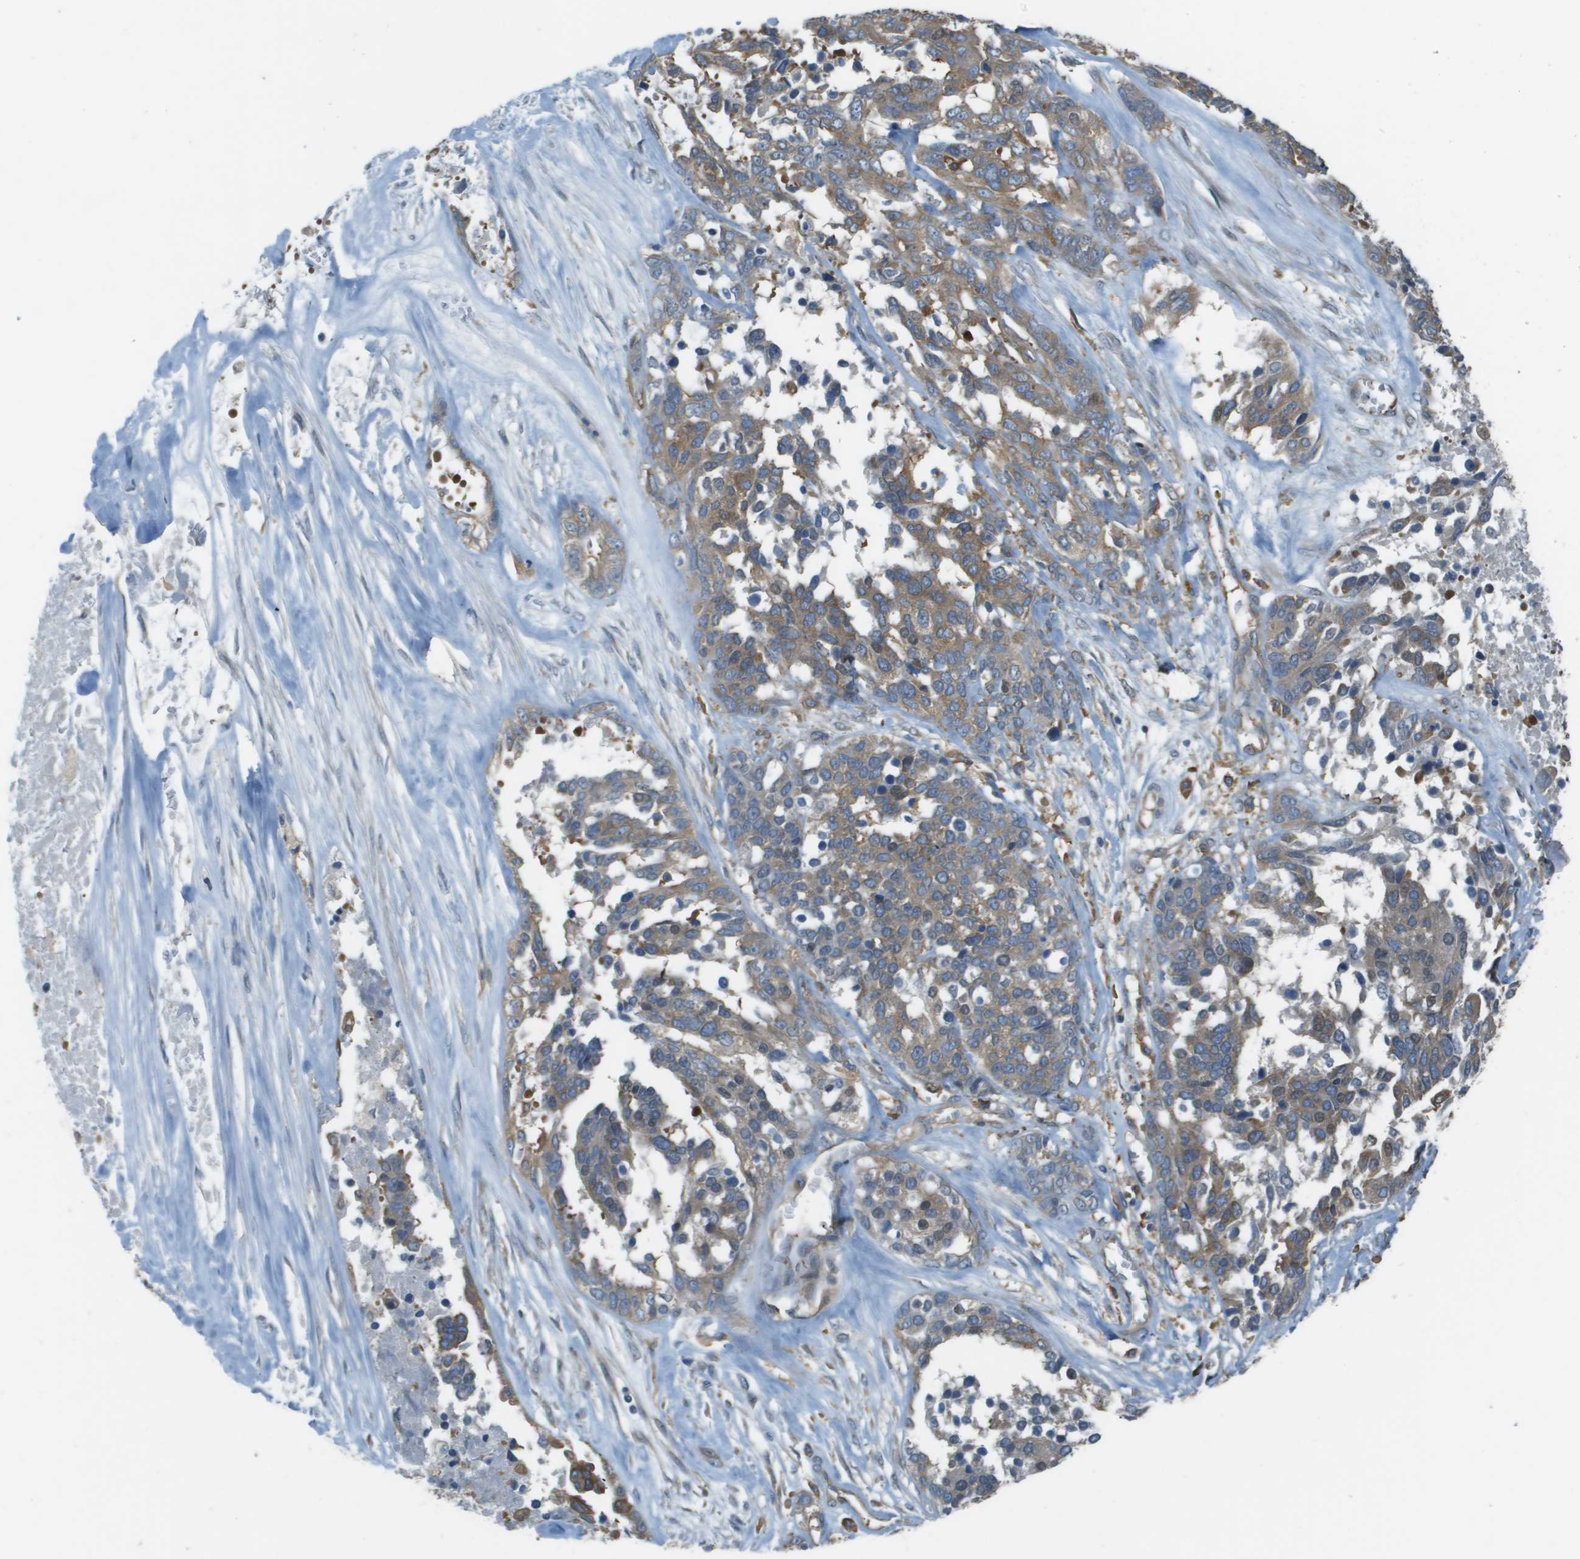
{"staining": {"intensity": "moderate", "quantity": ">75%", "location": "cytoplasmic/membranous"}, "tissue": "ovarian cancer", "cell_type": "Tumor cells", "image_type": "cancer", "snomed": [{"axis": "morphology", "description": "Cystadenocarcinoma, serous, NOS"}, {"axis": "topography", "description": "Ovary"}], "caption": "A histopathology image of ovarian cancer (serous cystadenocarcinoma) stained for a protein displays moderate cytoplasmic/membranous brown staining in tumor cells. (Stains: DAB in brown, nuclei in blue, Microscopy: brightfield microscopy at high magnification).", "gene": "CORO1B", "patient": {"sex": "female", "age": 44}}